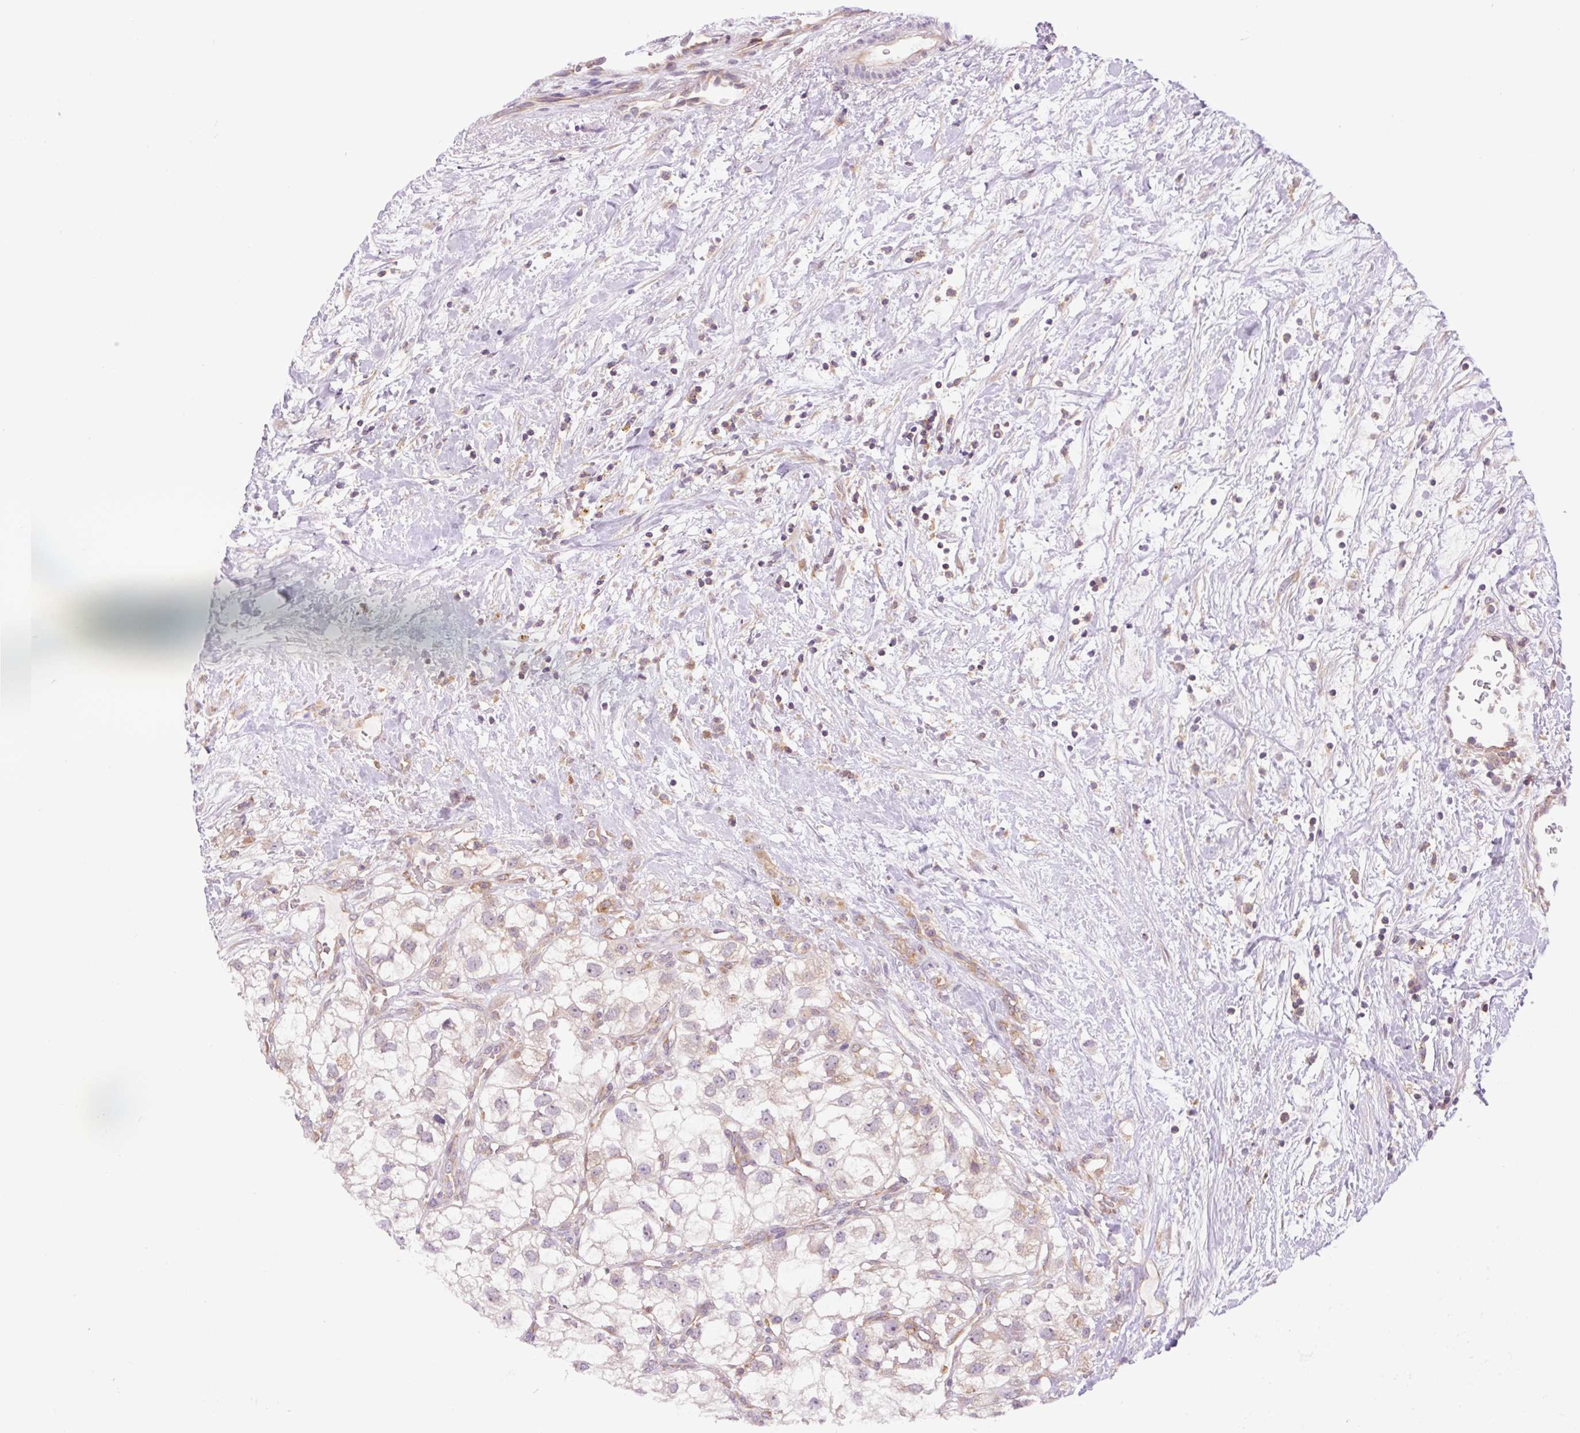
{"staining": {"intensity": "negative", "quantity": "none", "location": "none"}, "tissue": "renal cancer", "cell_type": "Tumor cells", "image_type": "cancer", "snomed": [{"axis": "morphology", "description": "Adenocarcinoma, NOS"}, {"axis": "topography", "description": "Kidney"}], "caption": "Human renal adenocarcinoma stained for a protein using immunohistochemistry (IHC) demonstrates no positivity in tumor cells.", "gene": "MINK1", "patient": {"sex": "male", "age": 59}}